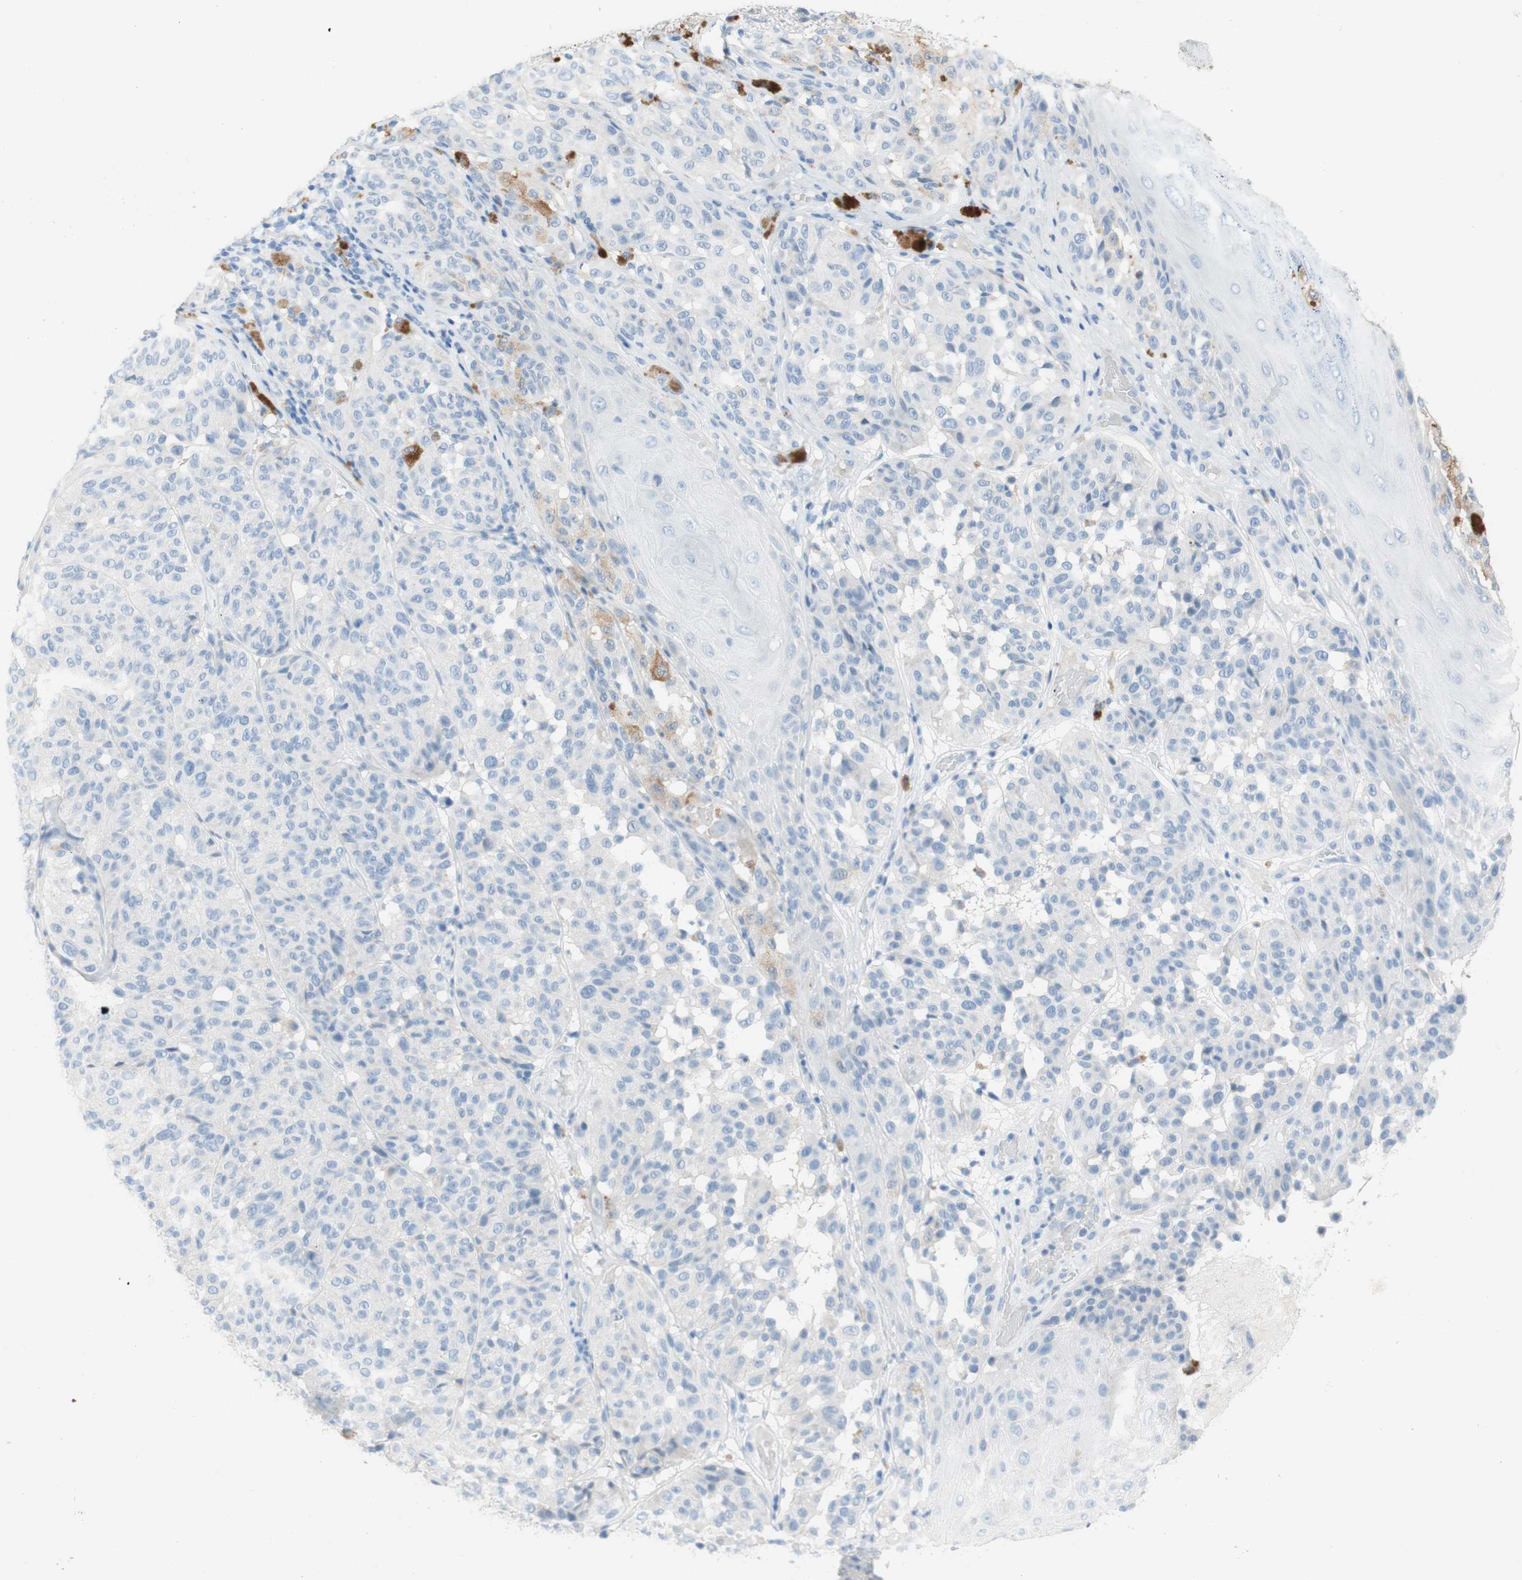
{"staining": {"intensity": "weak", "quantity": "<25%", "location": "cytoplasmic/membranous"}, "tissue": "melanoma", "cell_type": "Tumor cells", "image_type": "cancer", "snomed": [{"axis": "morphology", "description": "Malignant melanoma, NOS"}, {"axis": "topography", "description": "Skin"}], "caption": "A high-resolution micrograph shows IHC staining of malignant melanoma, which demonstrates no significant positivity in tumor cells.", "gene": "POLR2J3", "patient": {"sex": "female", "age": 46}}